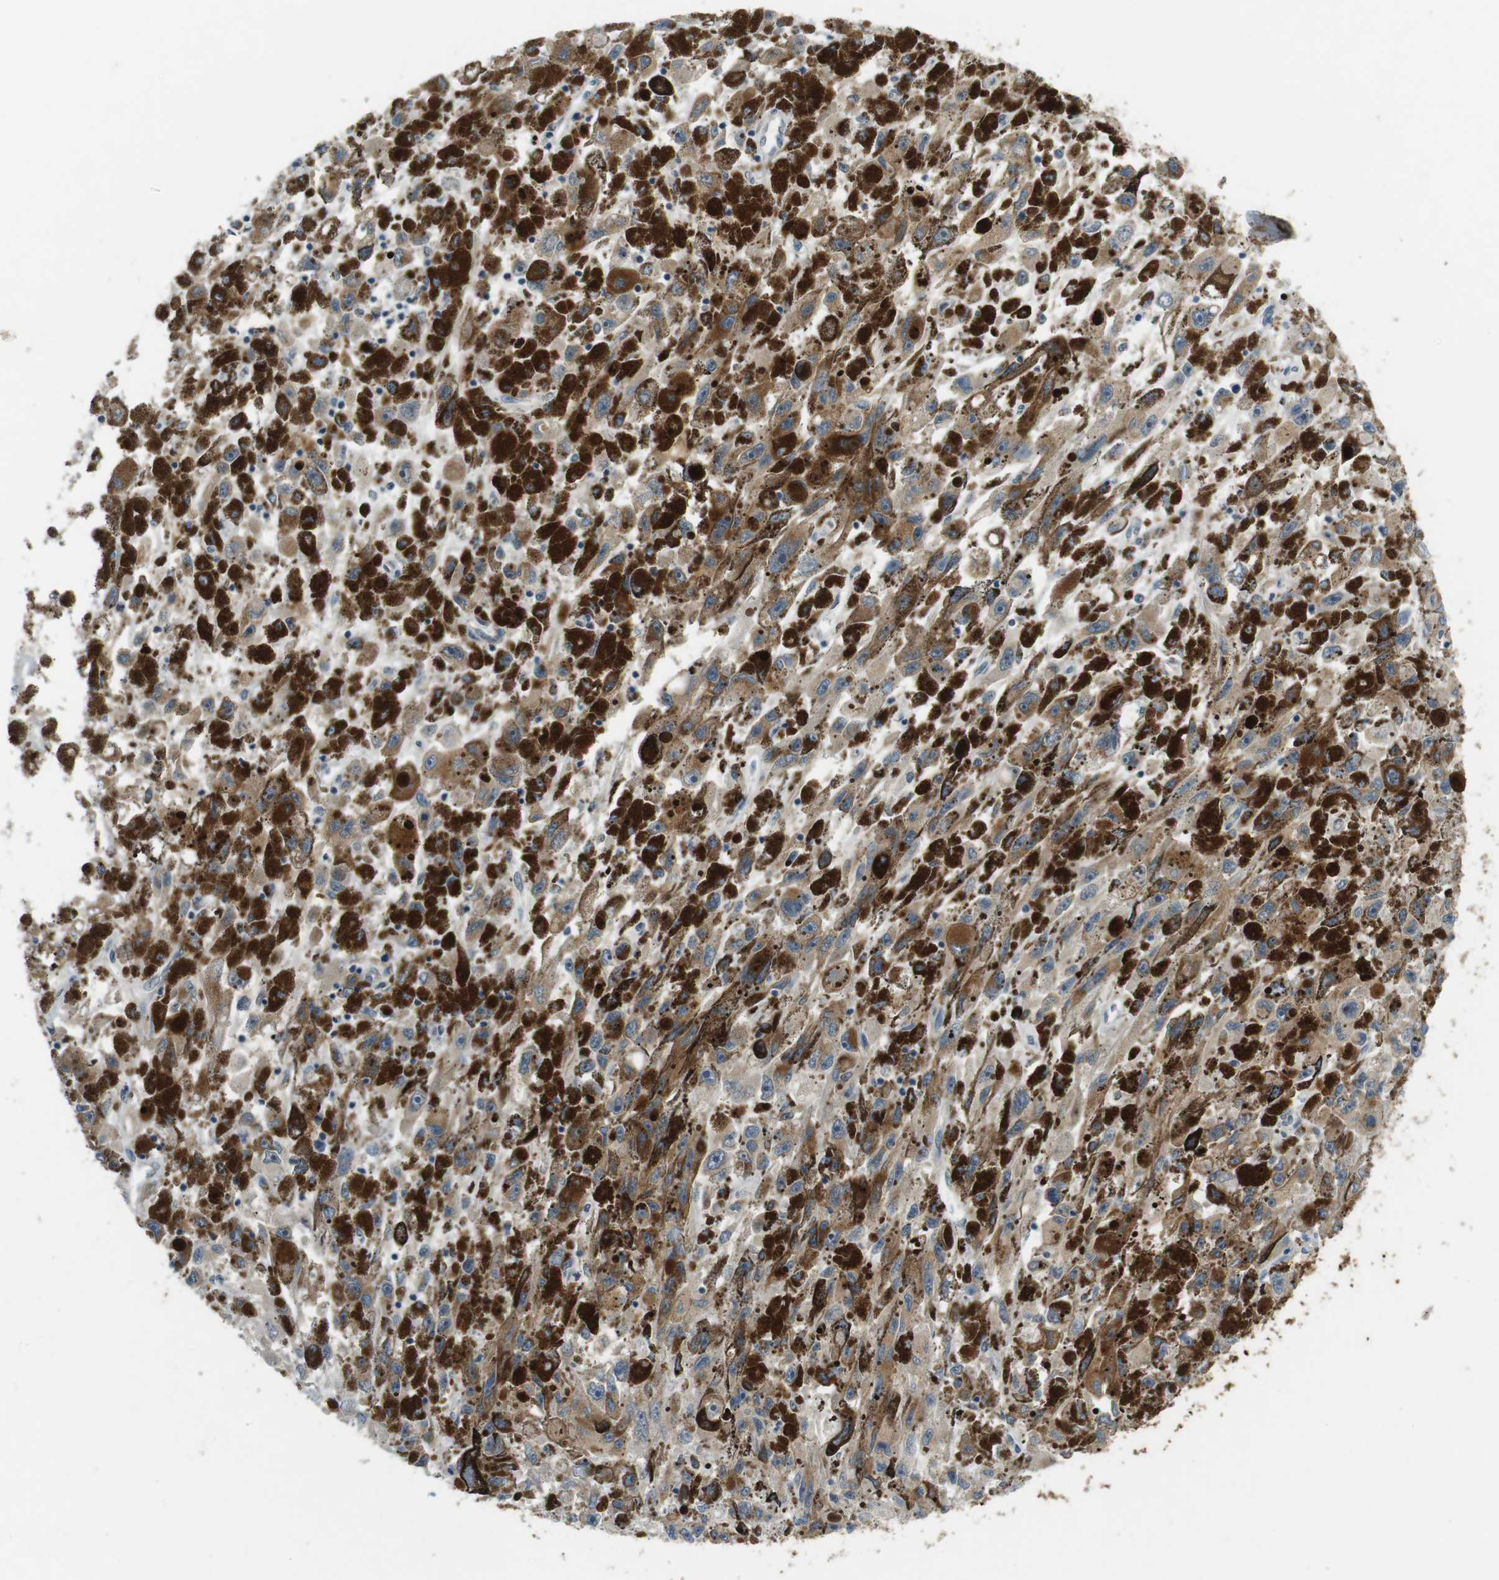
{"staining": {"intensity": "moderate", "quantity": ">75%", "location": "cytoplasmic/membranous"}, "tissue": "melanoma", "cell_type": "Tumor cells", "image_type": "cancer", "snomed": [{"axis": "morphology", "description": "Malignant melanoma, NOS"}, {"axis": "topography", "description": "Skin"}], "caption": "Human malignant melanoma stained with a brown dye demonstrates moderate cytoplasmic/membranous positive staining in approximately >75% of tumor cells.", "gene": "MUC5B", "patient": {"sex": "female", "age": 104}}